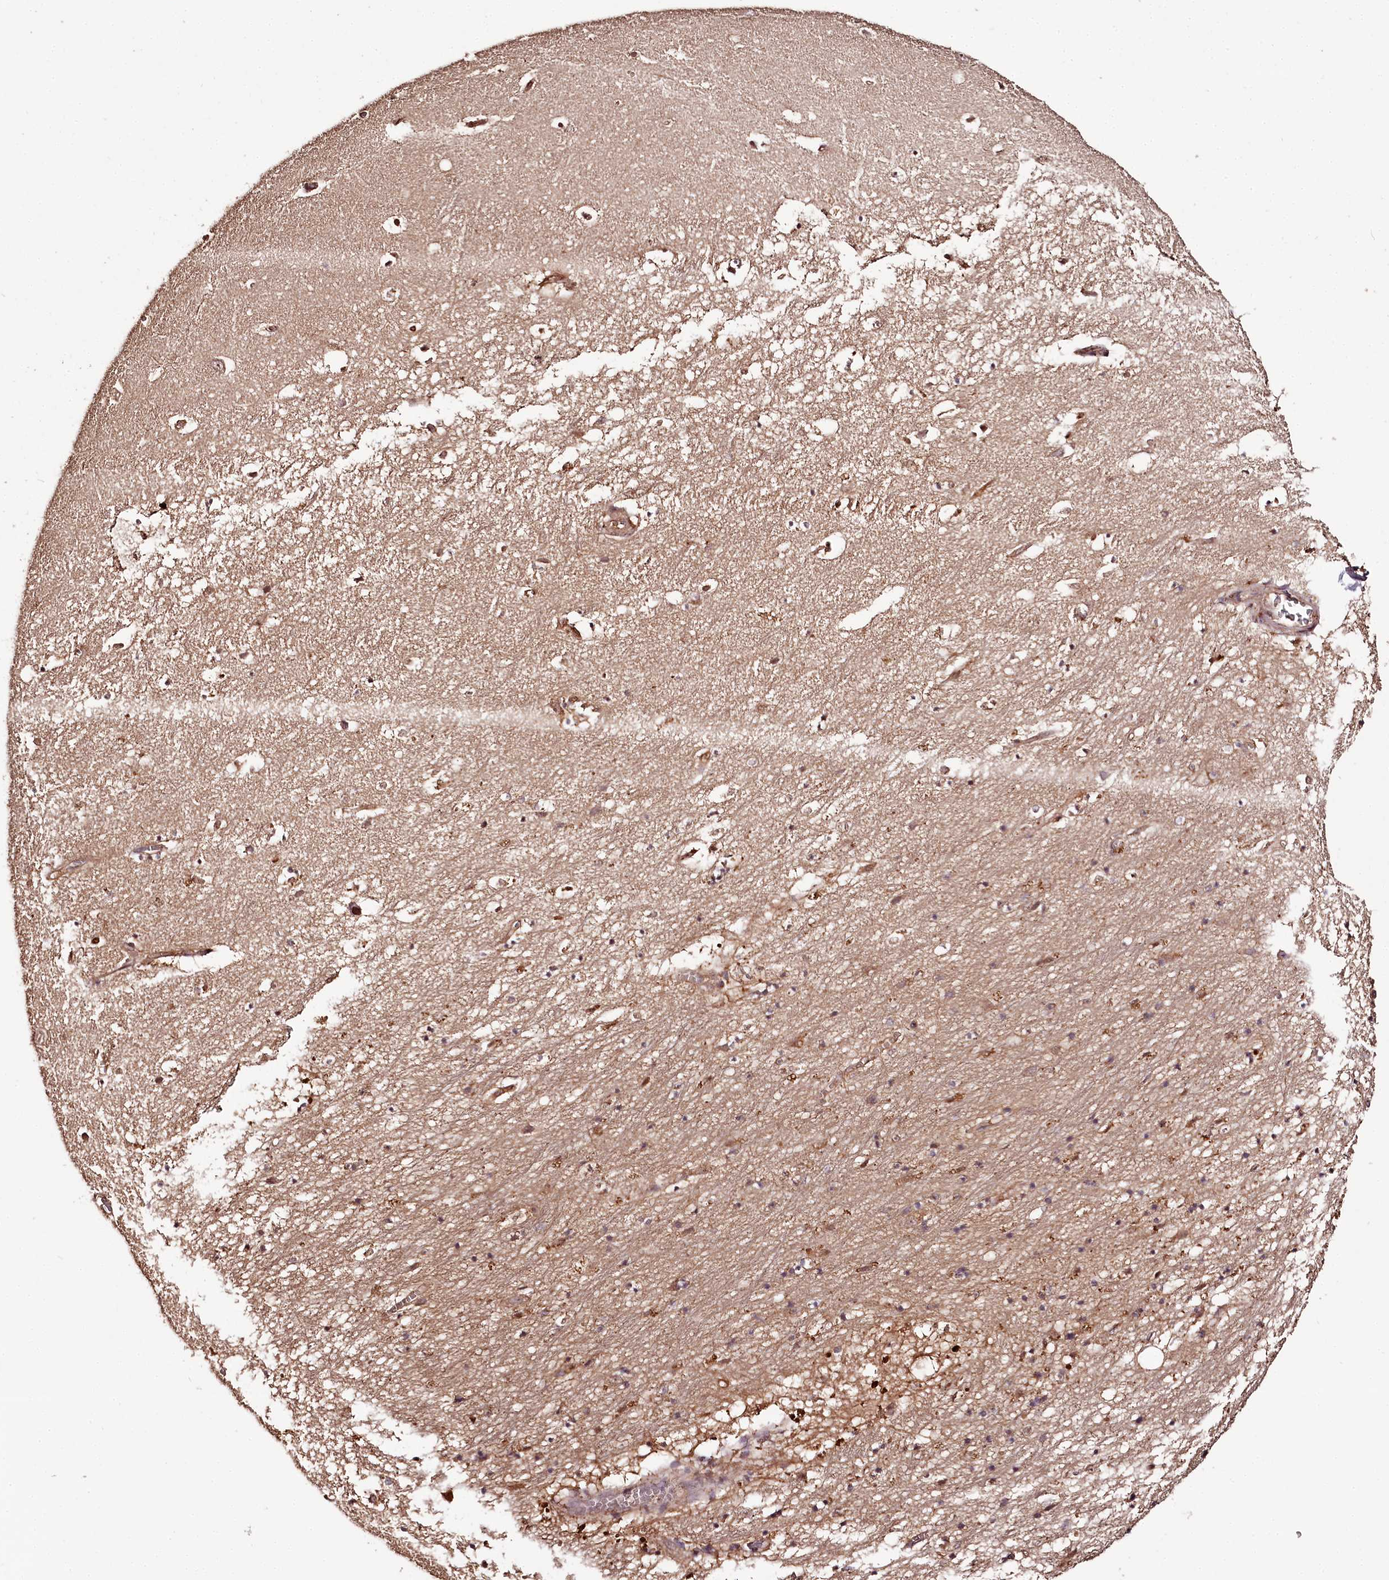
{"staining": {"intensity": "moderate", "quantity": "<25%", "location": "cytoplasmic/membranous"}, "tissue": "hippocampus", "cell_type": "Glial cells", "image_type": "normal", "snomed": [{"axis": "morphology", "description": "Normal tissue, NOS"}, {"axis": "topography", "description": "Hippocampus"}], "caption": "Protein expression analysis of unremarkable hippocampus demonstrates moderate cytoplasmic/membranous expression in approximately <25% of glial cells. (brown staining indicates protein expression, while blue staining denotes nuclei).", "gene": "TTC12", "patient": {"sex": "female", "age": 64}}